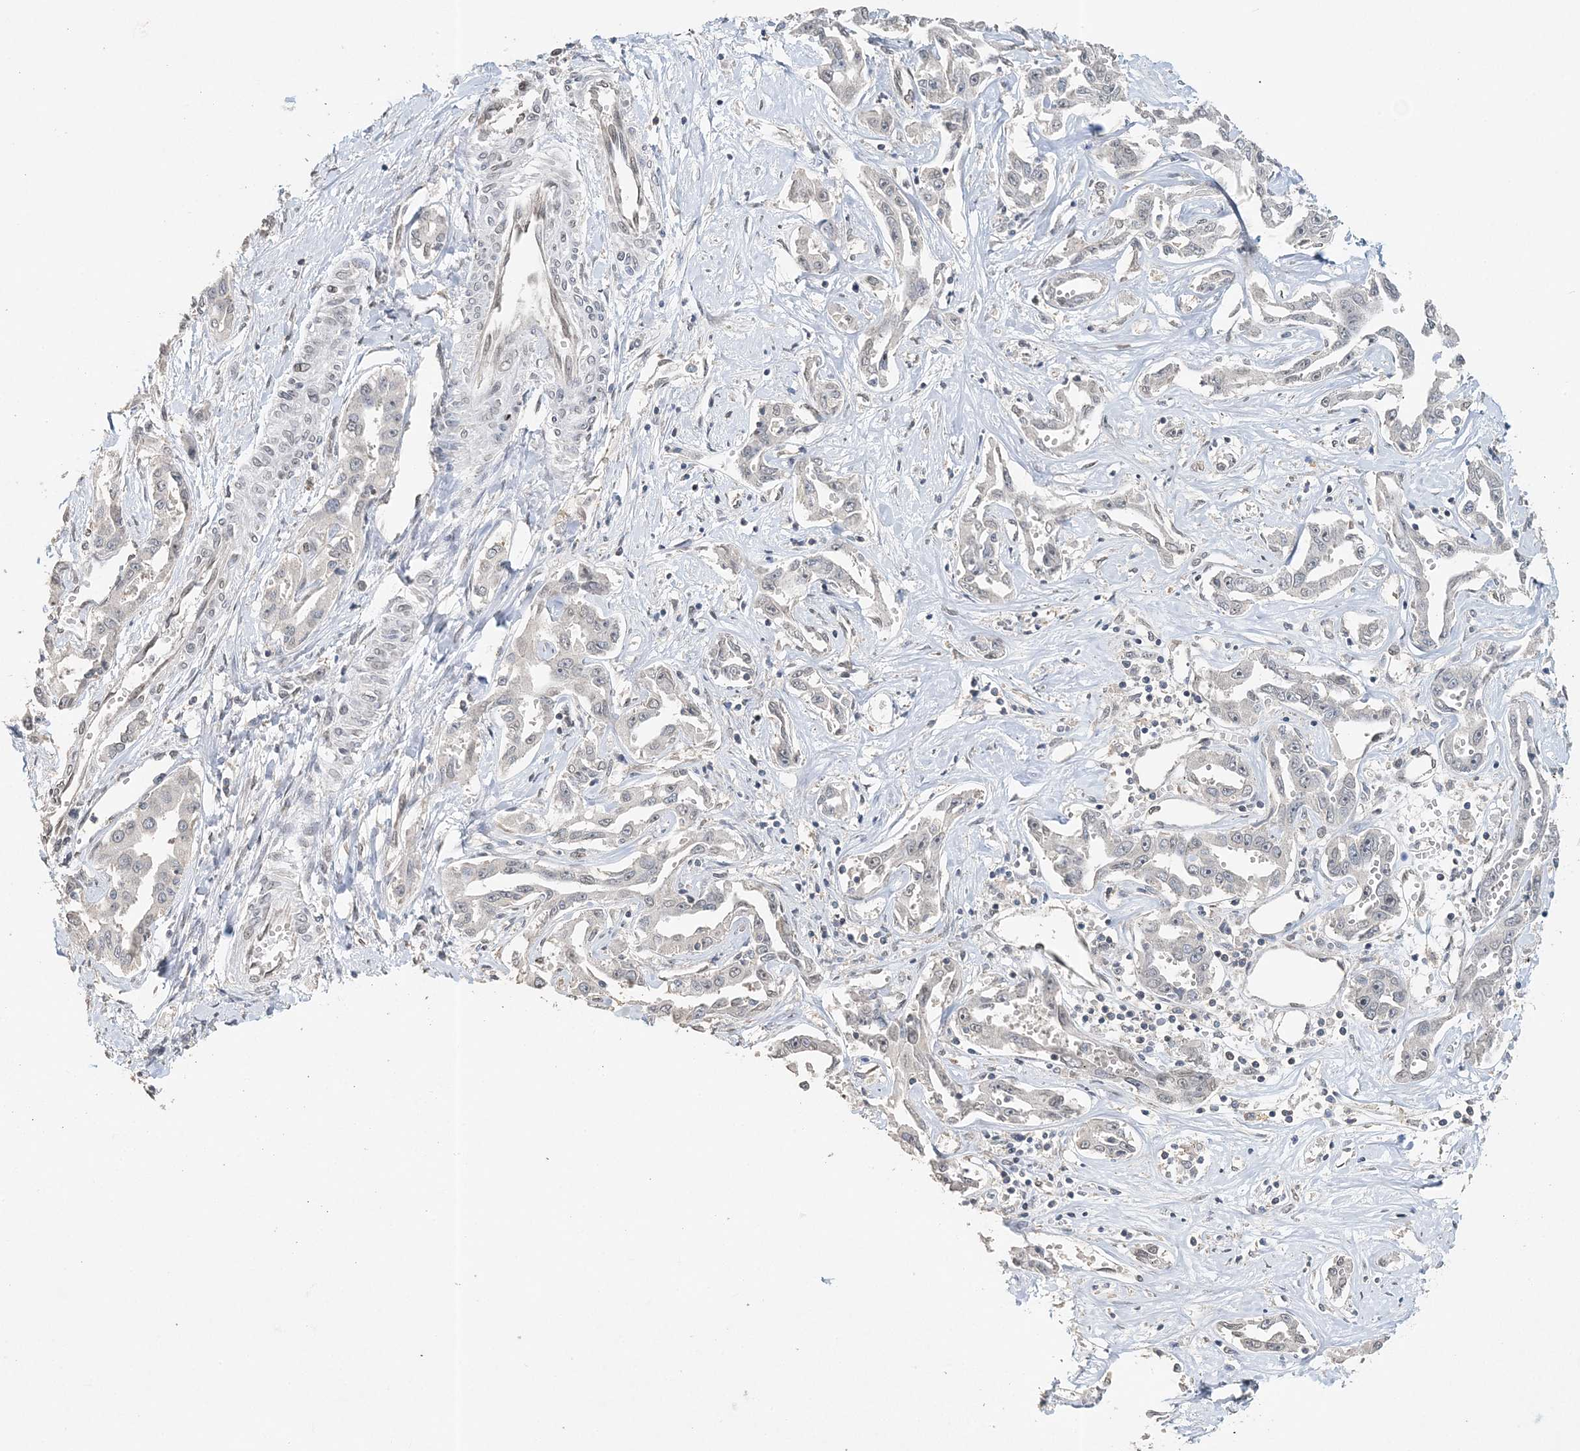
{"staining": {"intensity": "negative", "quantity": "none", "location": "none"}, "tissue": "liver cancer", "cell_type": "Tumor cells", "image_type": "cancer", "snomed": [{"axis": "morphology", "description": "Cholangiocarcinoma"}, {"axis": "topography", "description": "Liver"}], "caption": "Liver cancer was stained to show a protein in brown. There is no significant positivity in tumor cells.", "gene": "FAM110A", "patient": {"sex": "male", "age": 59}}